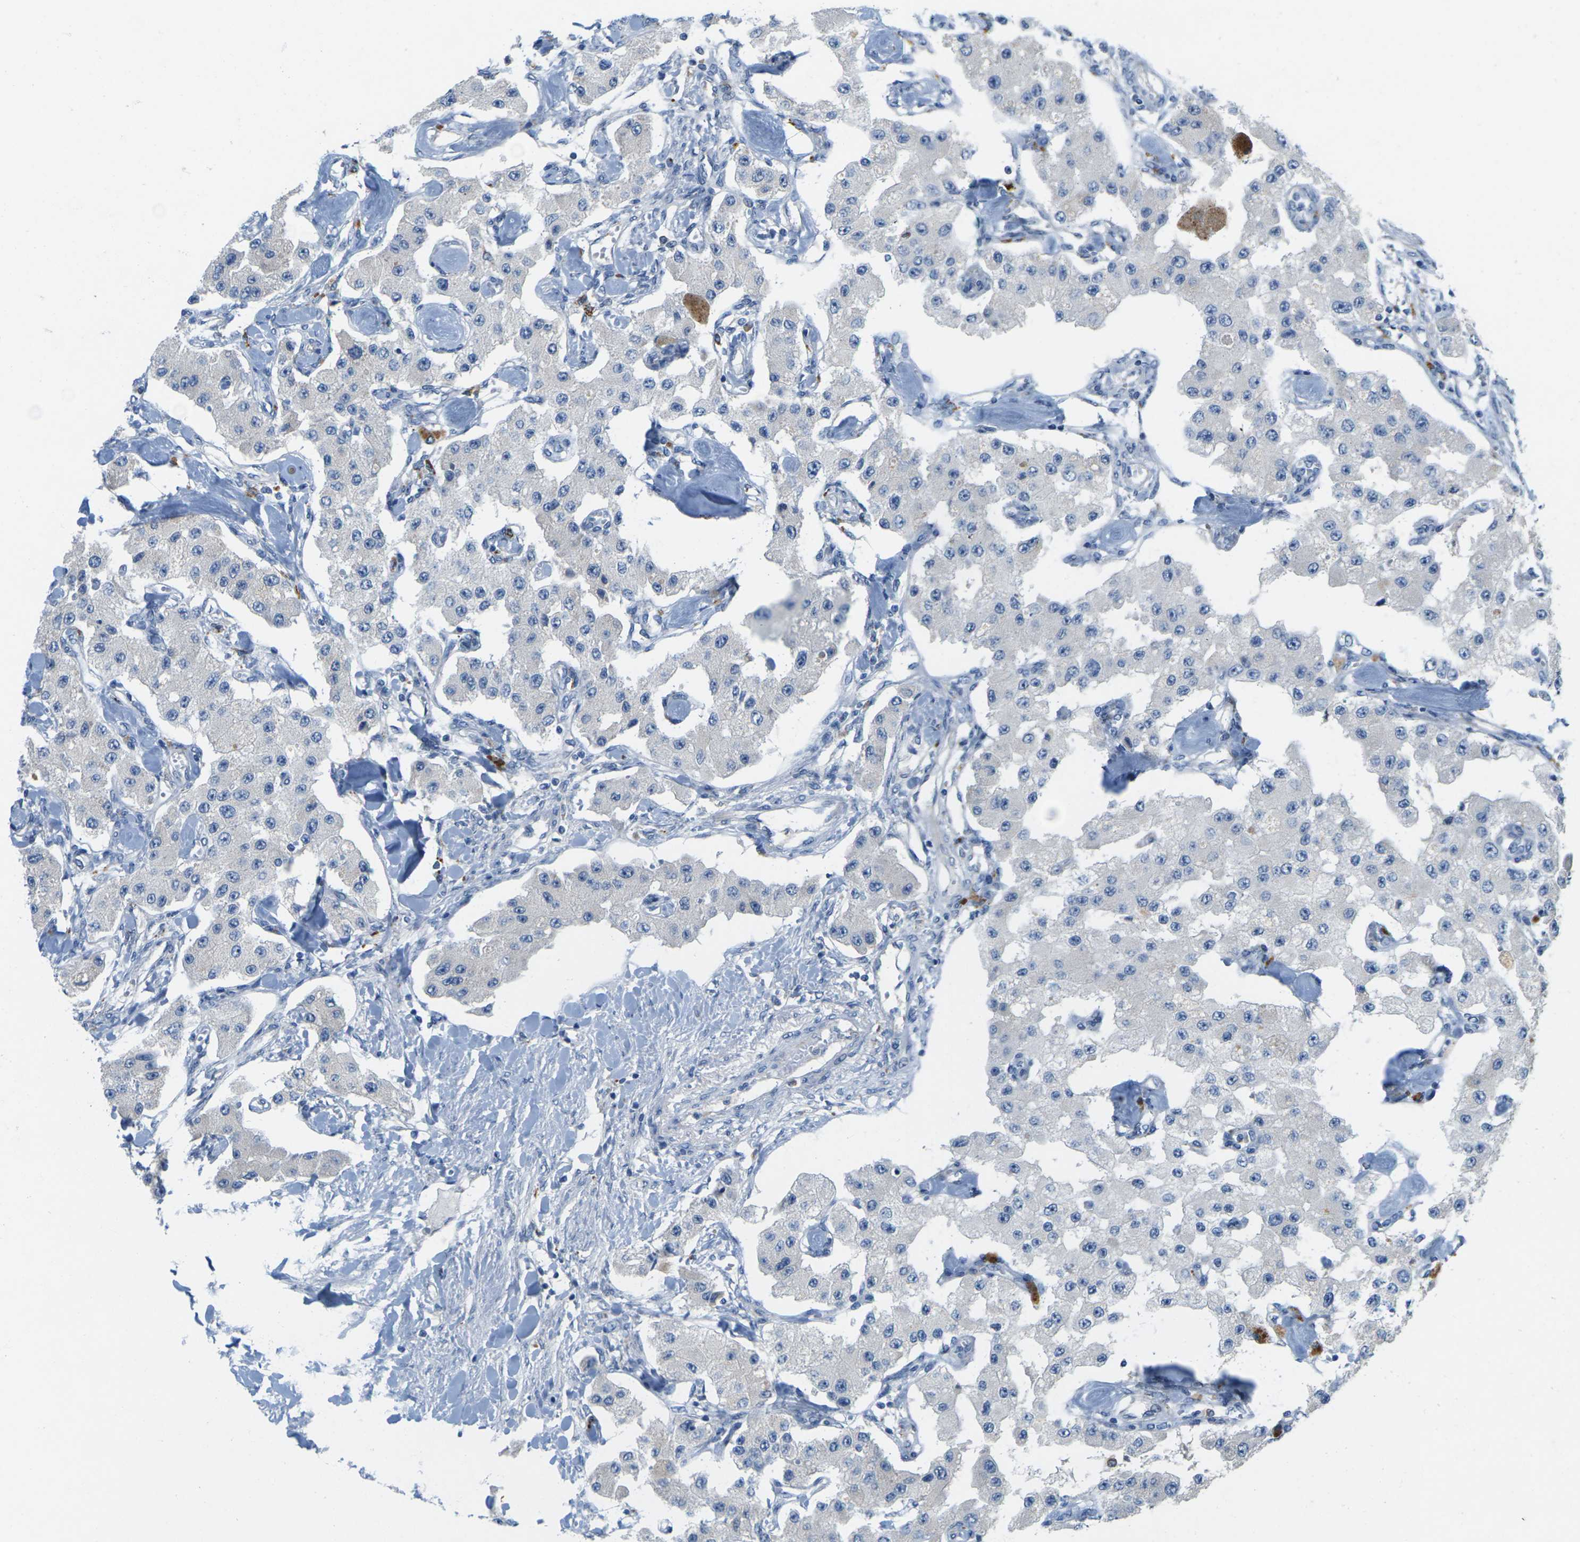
{"staining": {"intensity": "negative", "quantity": "none", "location": "none"}, "tissue": "carcinoid", "cell_type": "Tumor cells", "image_type": "cancer", "snomed": [{"axis": "morphology", "description": "Carcinoid, malignant, NOS"}, {"axis": "topography", "description": "Pancreas"}], "caption": "An immunohistochemistry (IHC) histopathology image of carcinoid is shown. There is no staining in tumor cells of carcinoid. (Brightfield microscopy of DAB (3,3'-diaminobenzidine) IHC at high magnification).", "gene": "CYP2C8", "patient": {"sex": "male", "age": 41}}